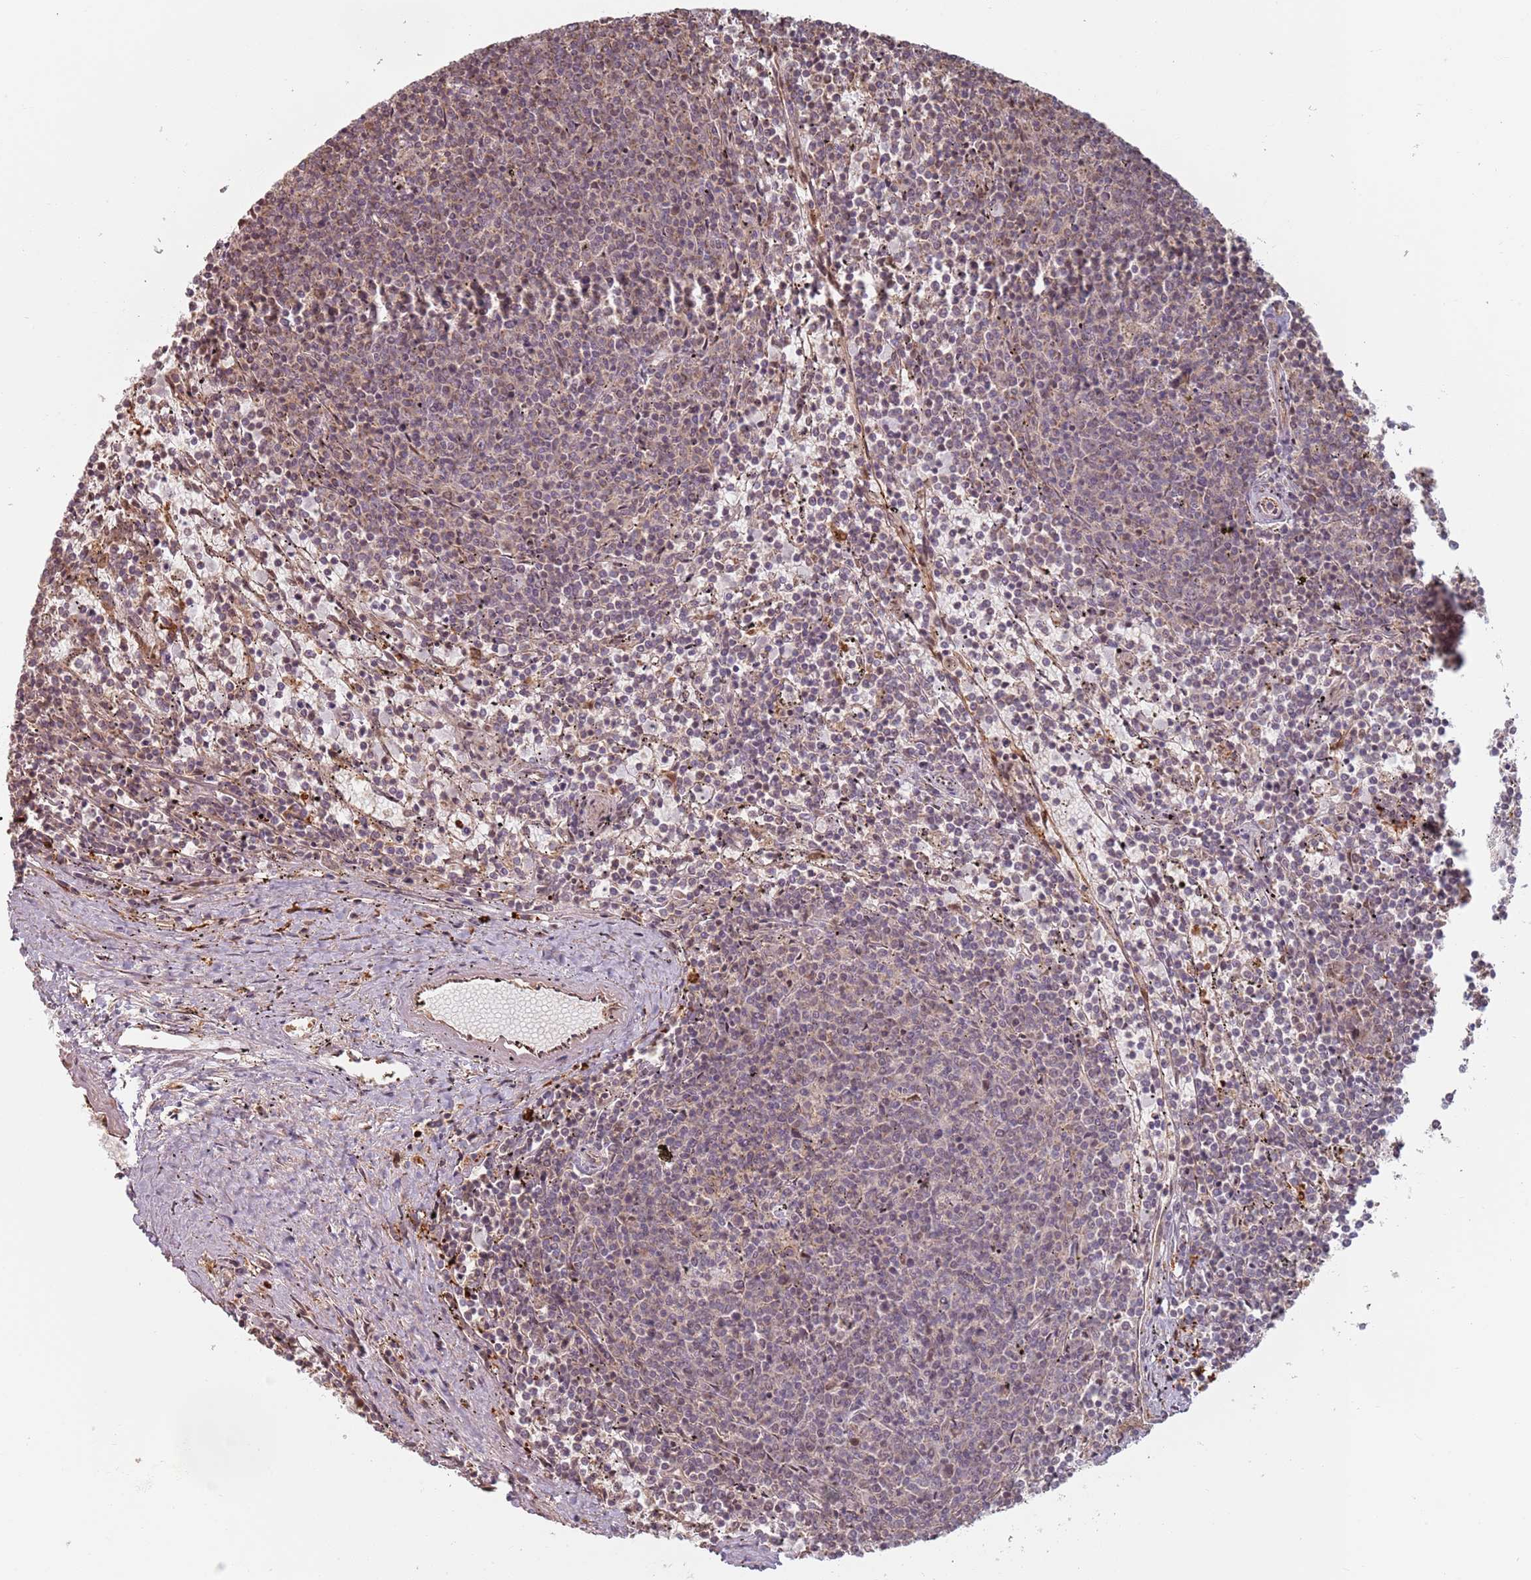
{"staining": {"intensity": "weak", "quantity": "25%-75%", "location": "nuclear"}, "tissue": "lymphoma", "cell_type": "Tumor cells", "image_type": "cancer", "snomed": [{"axis": "morphology", "description": "Malignant lymphoma, non-Hodgkin's type, Low grade"}, {"axis": "topography", "description": "Spleen"}], "caption": "Low-grade malignant lymphoma, non-Hodgkin's type tissue demonstrates weak nuclear positivity in approximately 25%-75% of tumor cells", "gene": "PLSCR5", "patient": {"sex": "female", "age": 50}}